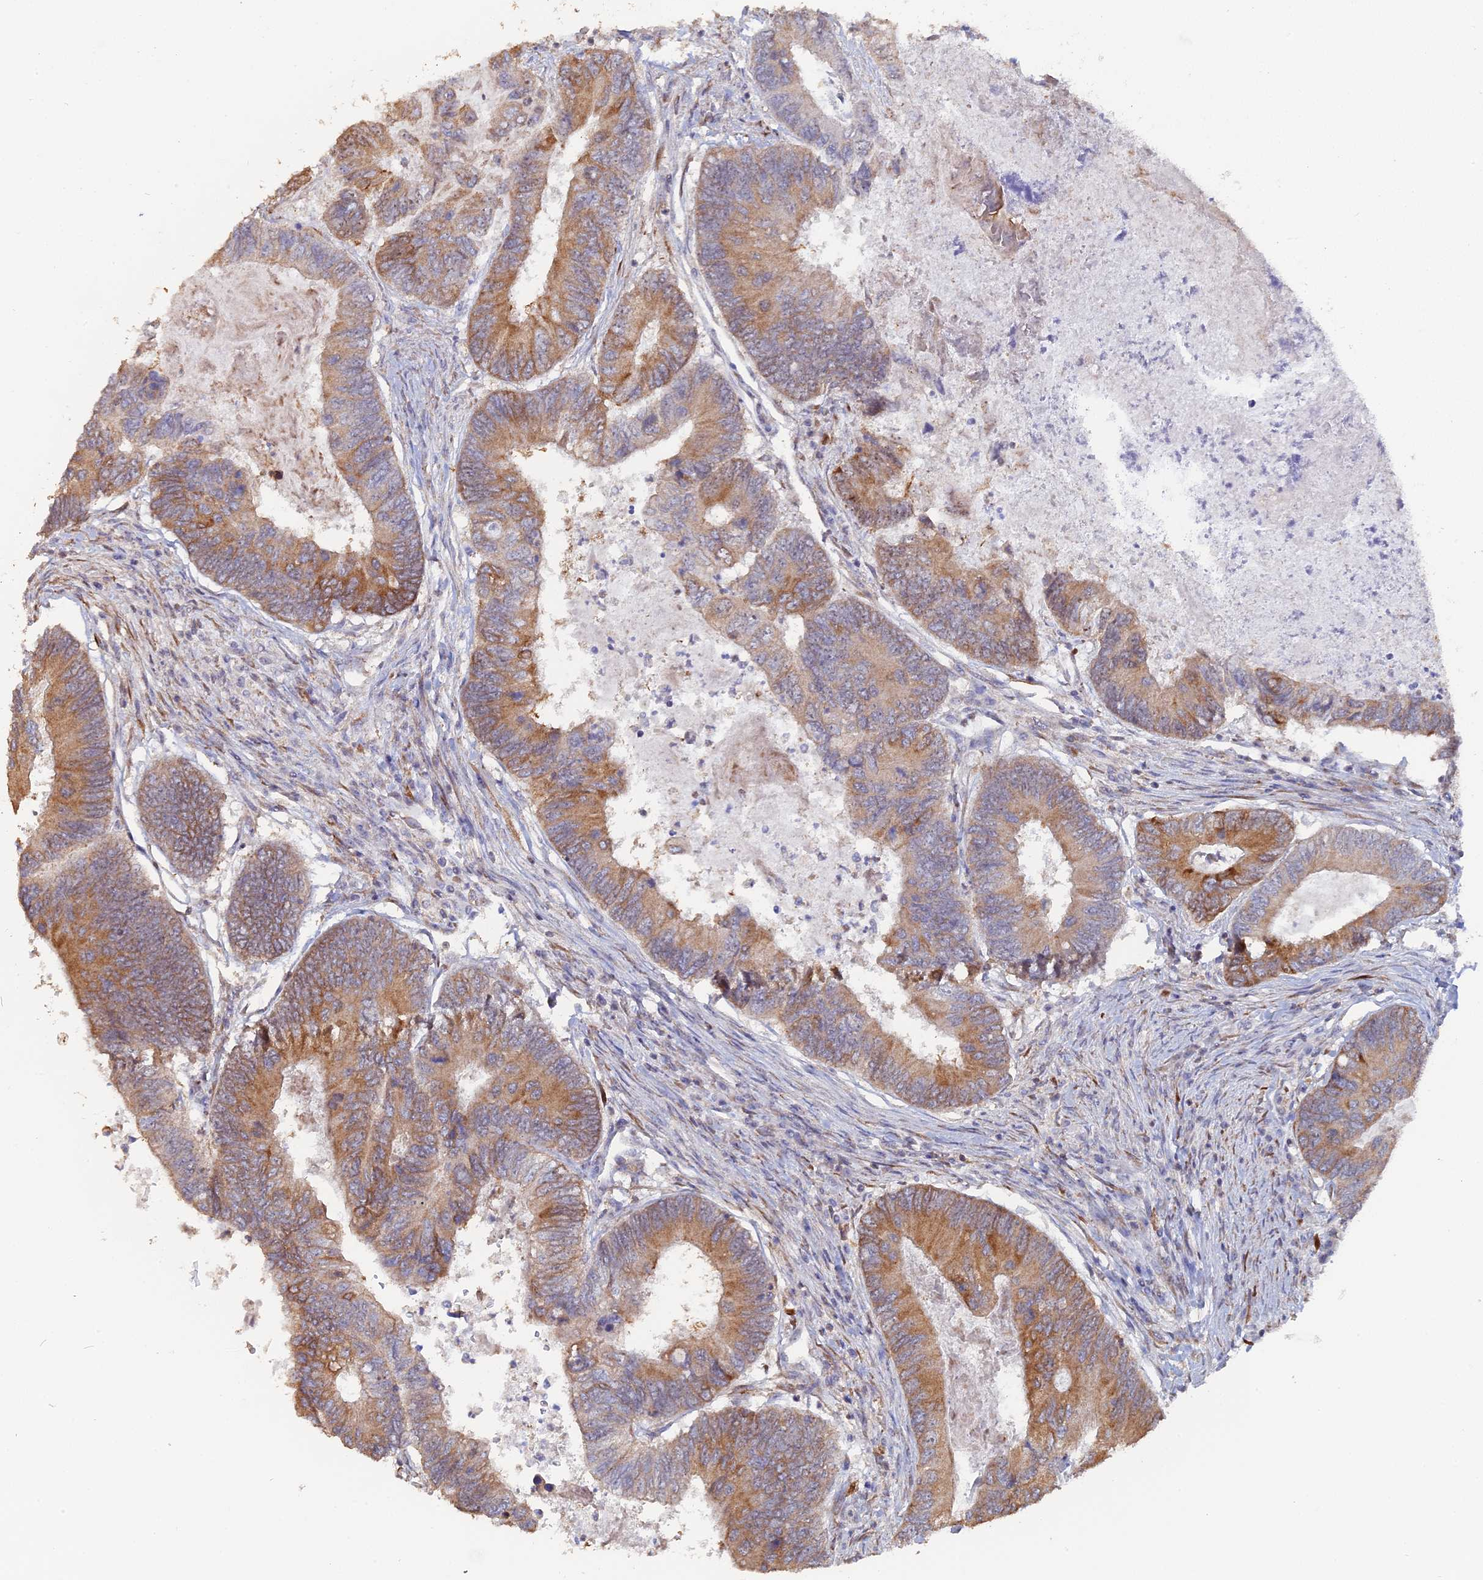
{"staining": {"intensity": "moderate", "quantity": "25%-75%", "location": "cytoplasmic/membranous"}, "tissue": "colorectal cancer", "cell_type": "Tumor cells", "image_type": "cancer", "snomed": [{"axis": "morphology", "description": "Adenocarcinoma, NOS"}, {"axis": "topography", "description": "Colon"}], "caption": "Immunohistochemistry (IHC) image of neoplastic tissue: human colorectal cancer (adenocarcinoma) stained using immunohistochemistry (IHC) demonstrates medium levels of moderate protein expression localized specifically in the cytoplasmic/membranous of tumor cells, appearing as a cytoplasmic/membranous brown color.", "gene": "SEMG2", "patient": {"sex": "female", "age": 67}}